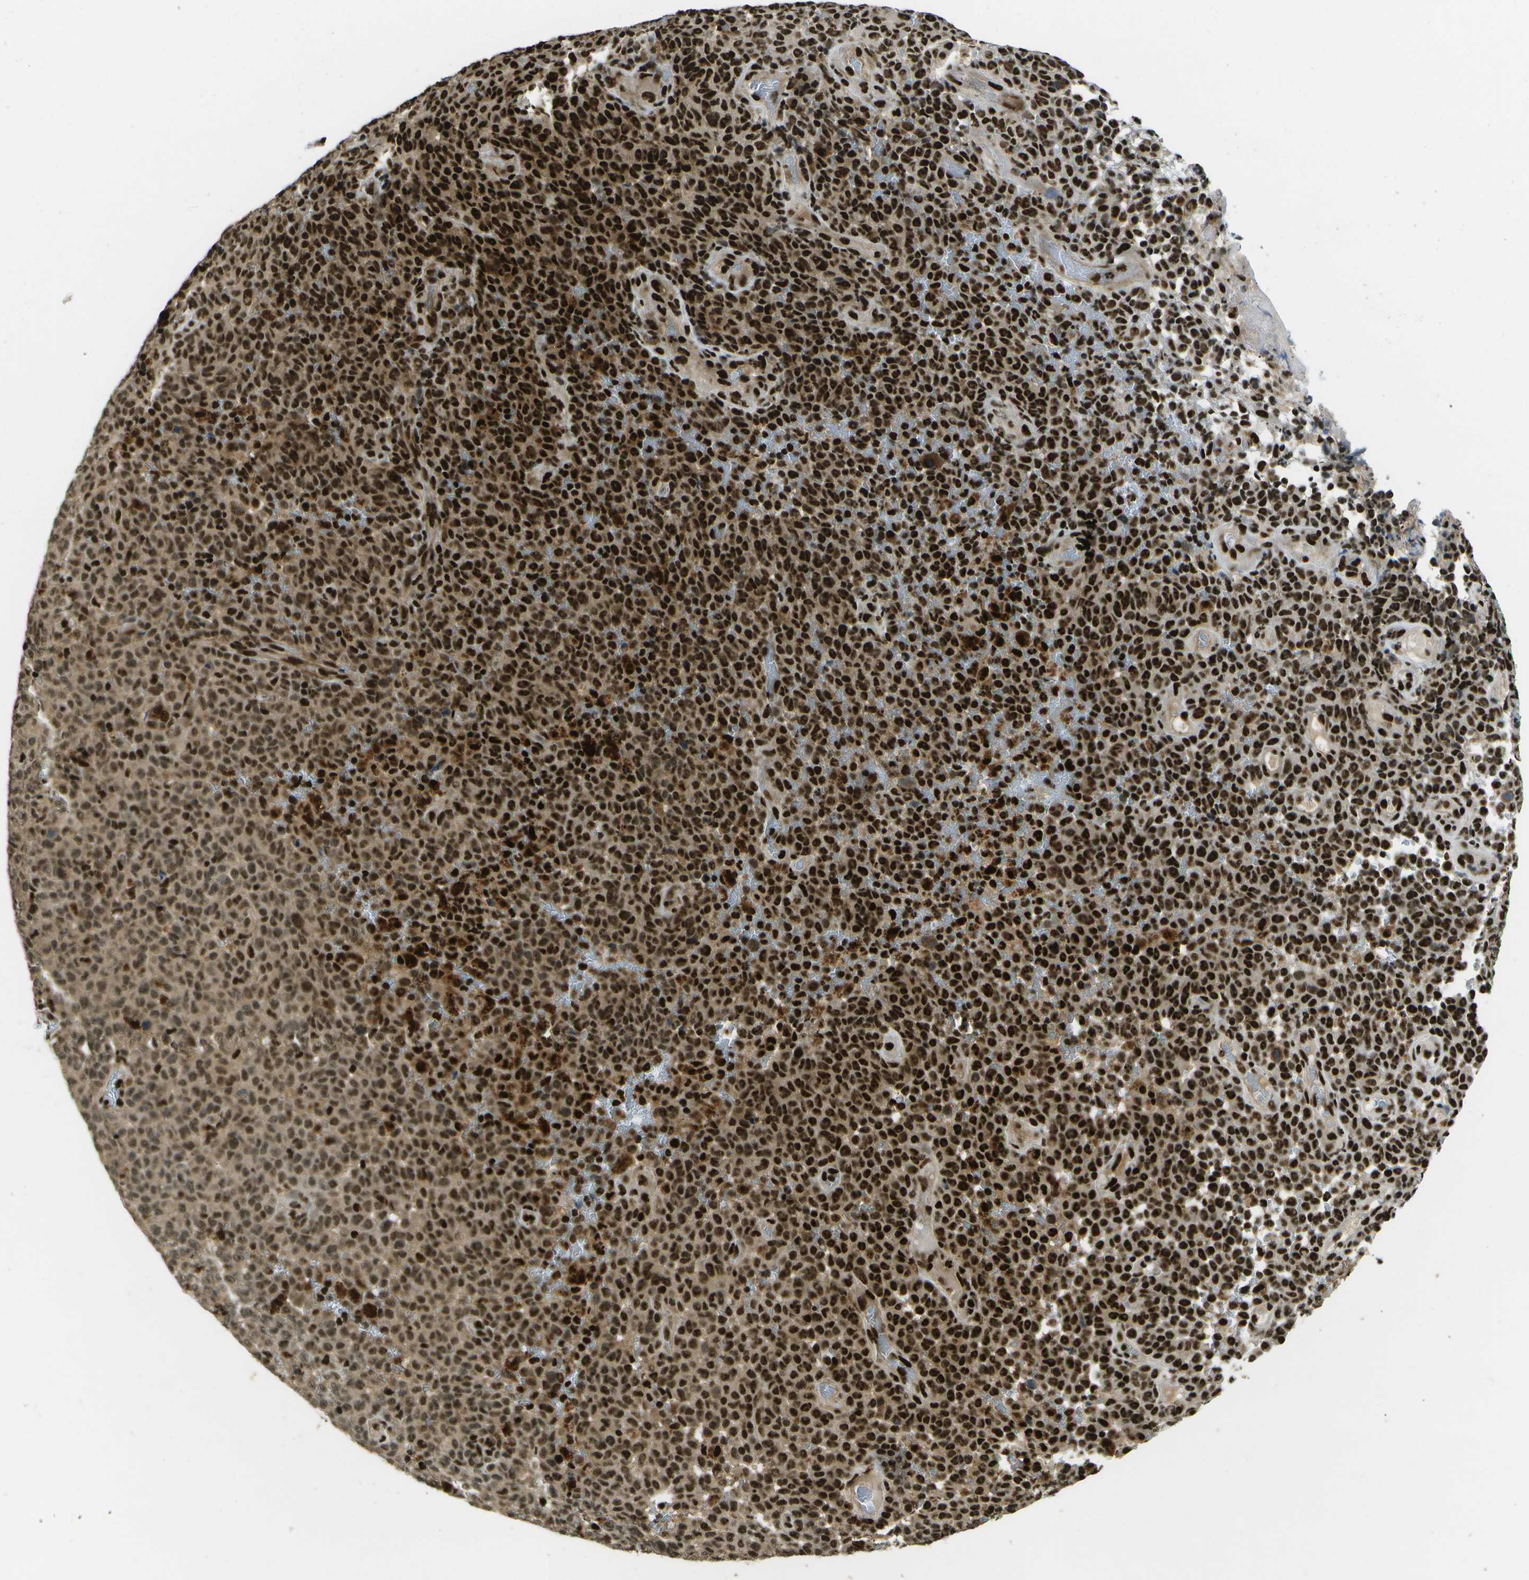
{"staining": {"intensity": "strong", "quantity": ">75%", "location": "cytoplasmic/membranous,nuclear"}, "tissue": "melanoma", "cell_type": "Tumor cells", "image_type": "cancer", "snomed": [{"axis": "morphology", "description": "Malignant melanoma, NOS"}, {"axis": "topography", "description": "Skin"}], "caption": "Brown immunohistochemical staining in melanoma exhibits strong cytoplasmic/membranous and nuclear staining in about >75% of tumor cells. The staining was performed using DAB, with brown indicating positive protein expression. Nuclei are stained blue with hematoxylin.", "gene": "GANC", "patient": {"sex": "female", "age": 82}}